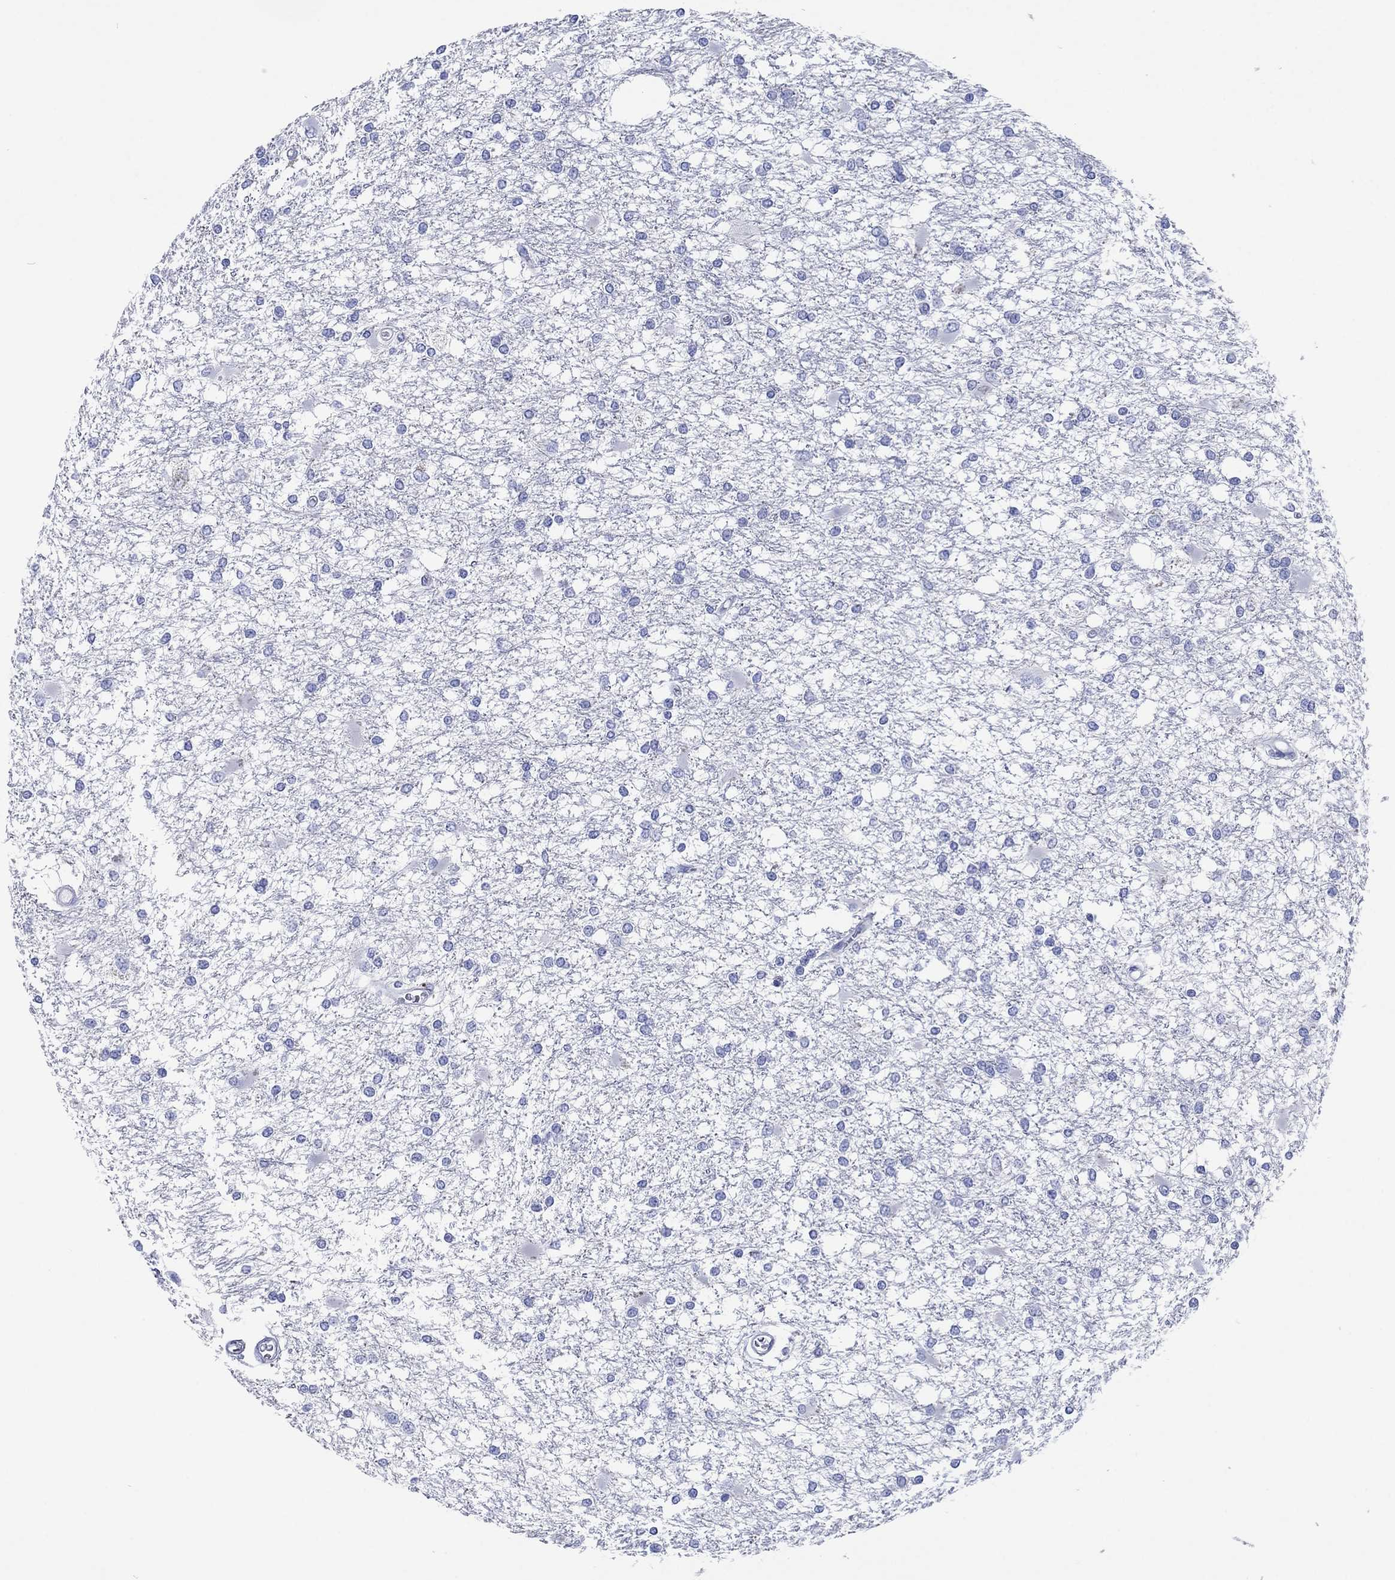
{"staining": {"intensity": "negative", "quantity": "none", "location": "none"}, "tissue": "glioma", "cell_type": "Tumor cells", "image_type": "cancer", "snomed": [{"axis": "morphology", "description": "Glioma, malignant, High grade"}, {"axis": "topography", "description": "Cerebral cortex"}], "caption": "IHC image of neoplastic tissue: human glioma stained with DAB displays no significant protein positivity in tumor cells.", "gene": "HCRT", "patient": {"sex": "male", "age": 79}}